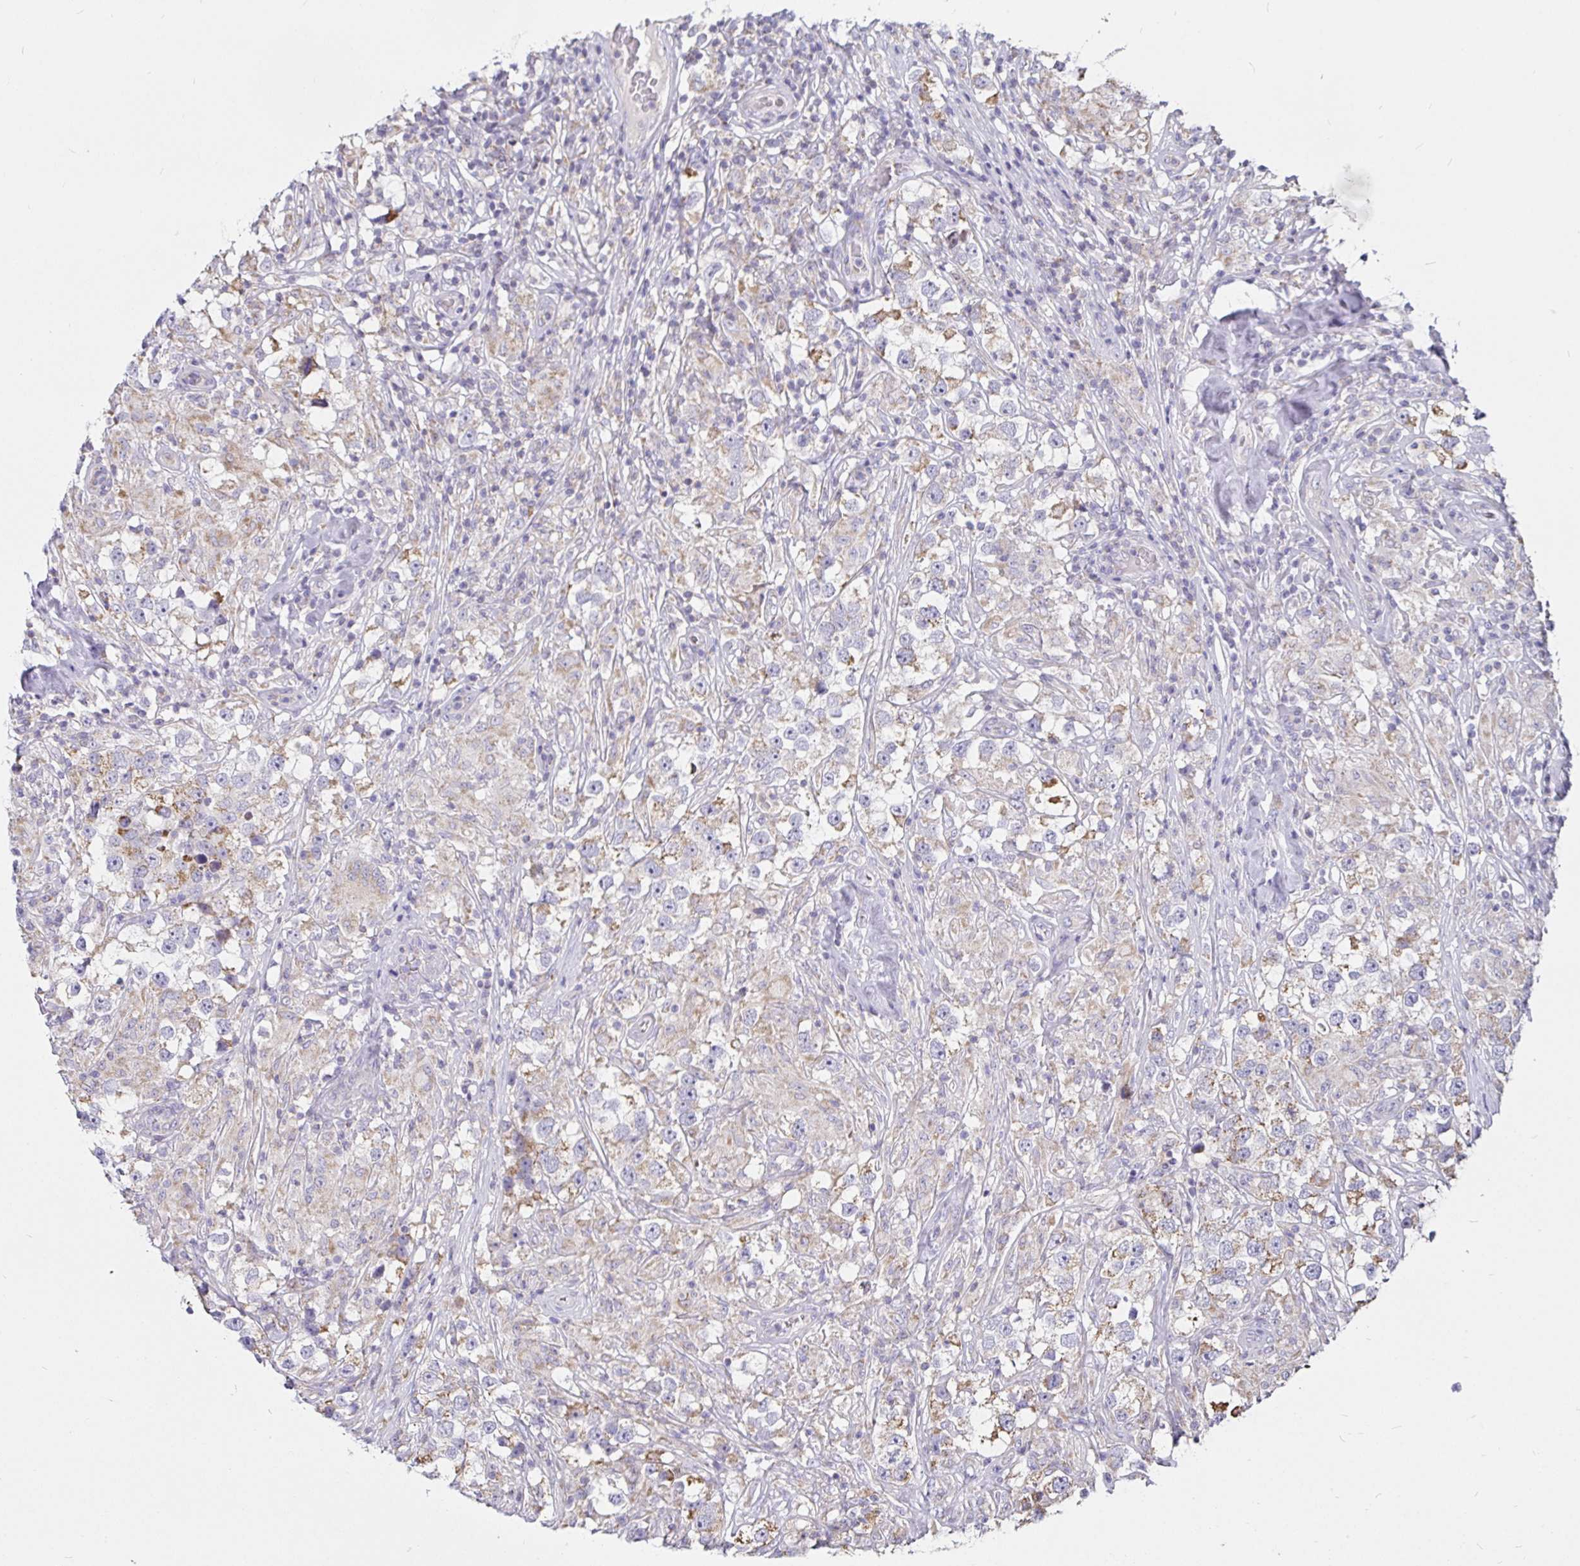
{"staining": {"intensity": "weak", "quantity": "25%-75%", "location": "cytoplasmic/membranous"}, "tissue": "testis cancer", "cell_type": "Tumor cells", "image_type": "cancer", "snomed": [{"axis": "morphology", "description": "Seminoma, NOS"}, {"axis": "topography", "description": "Testis"}], "caption": "The photomicrograph exhibits immunohistochemical staining of testis seminoma. There is weak cytoplasmic/membranous staining is present in approximately 25%-75% of tumor cells.", "gene": "PGAM2", "patient": {"sex": "male", "age": 46}}